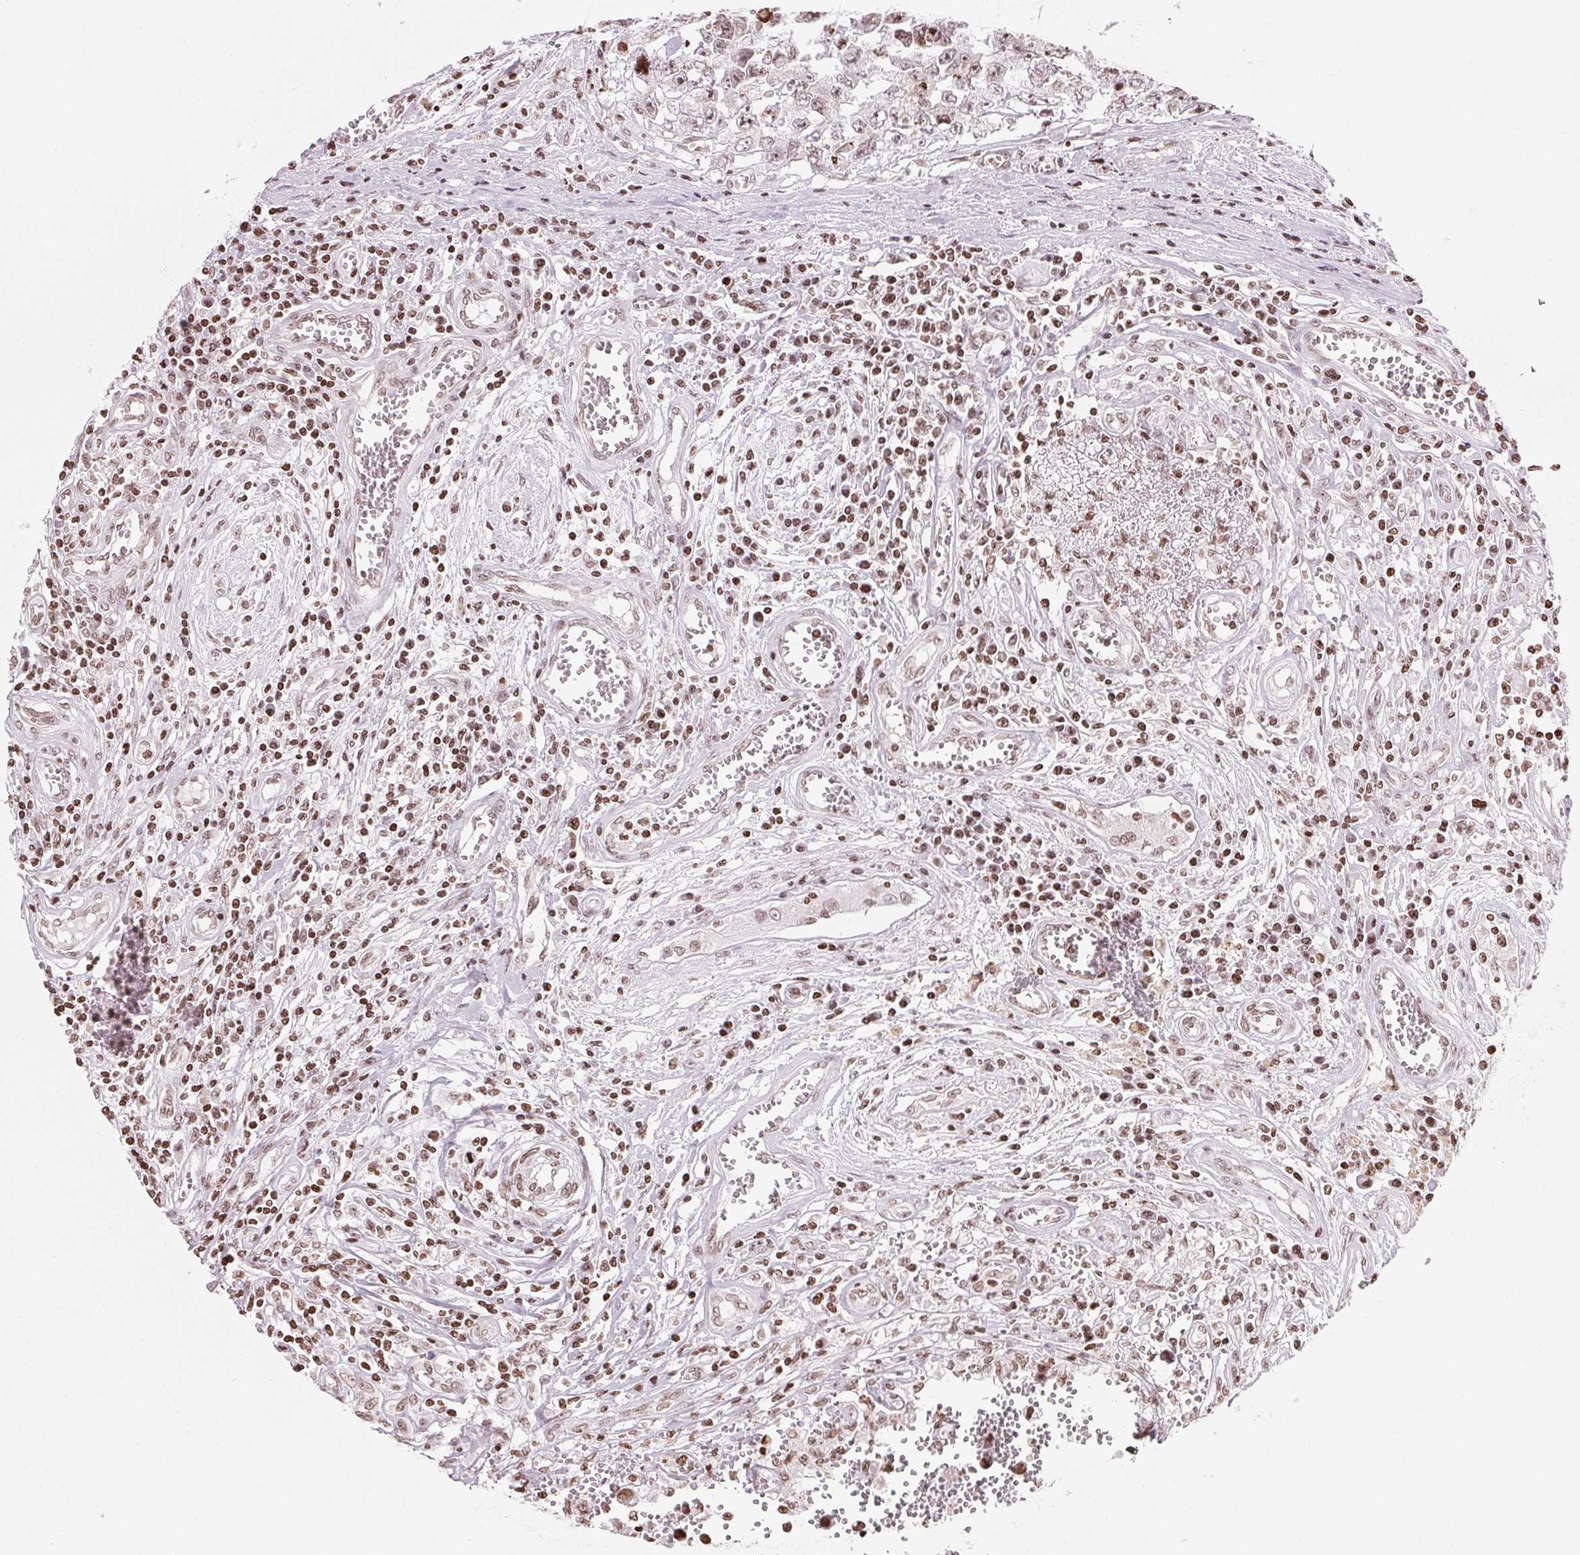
{"staining": {"intensity": "weak", "quantity": "25%-75%", "location": "cytoplasmic/membranous,nuclear"}, "tissue": "testis cancer", "cell_type": "Tumor cells", "image_type": "cancer", "snomed": [{"axis": "morphology", "description": "Carcinoma, Embryonal, NOS"}, {"axis": "topography", "description": "Testis"}], "caption": "This photomicrograph displays immunohistochemistry (IHC) staining of embryonal carcinoma (testis), with low weak cytoplasmic/membranous and nuclear positivity in approximately 25%-75% of tumor cells.", "gene": "SMIM12", "patient": {"sex": "male", "age": 36}}